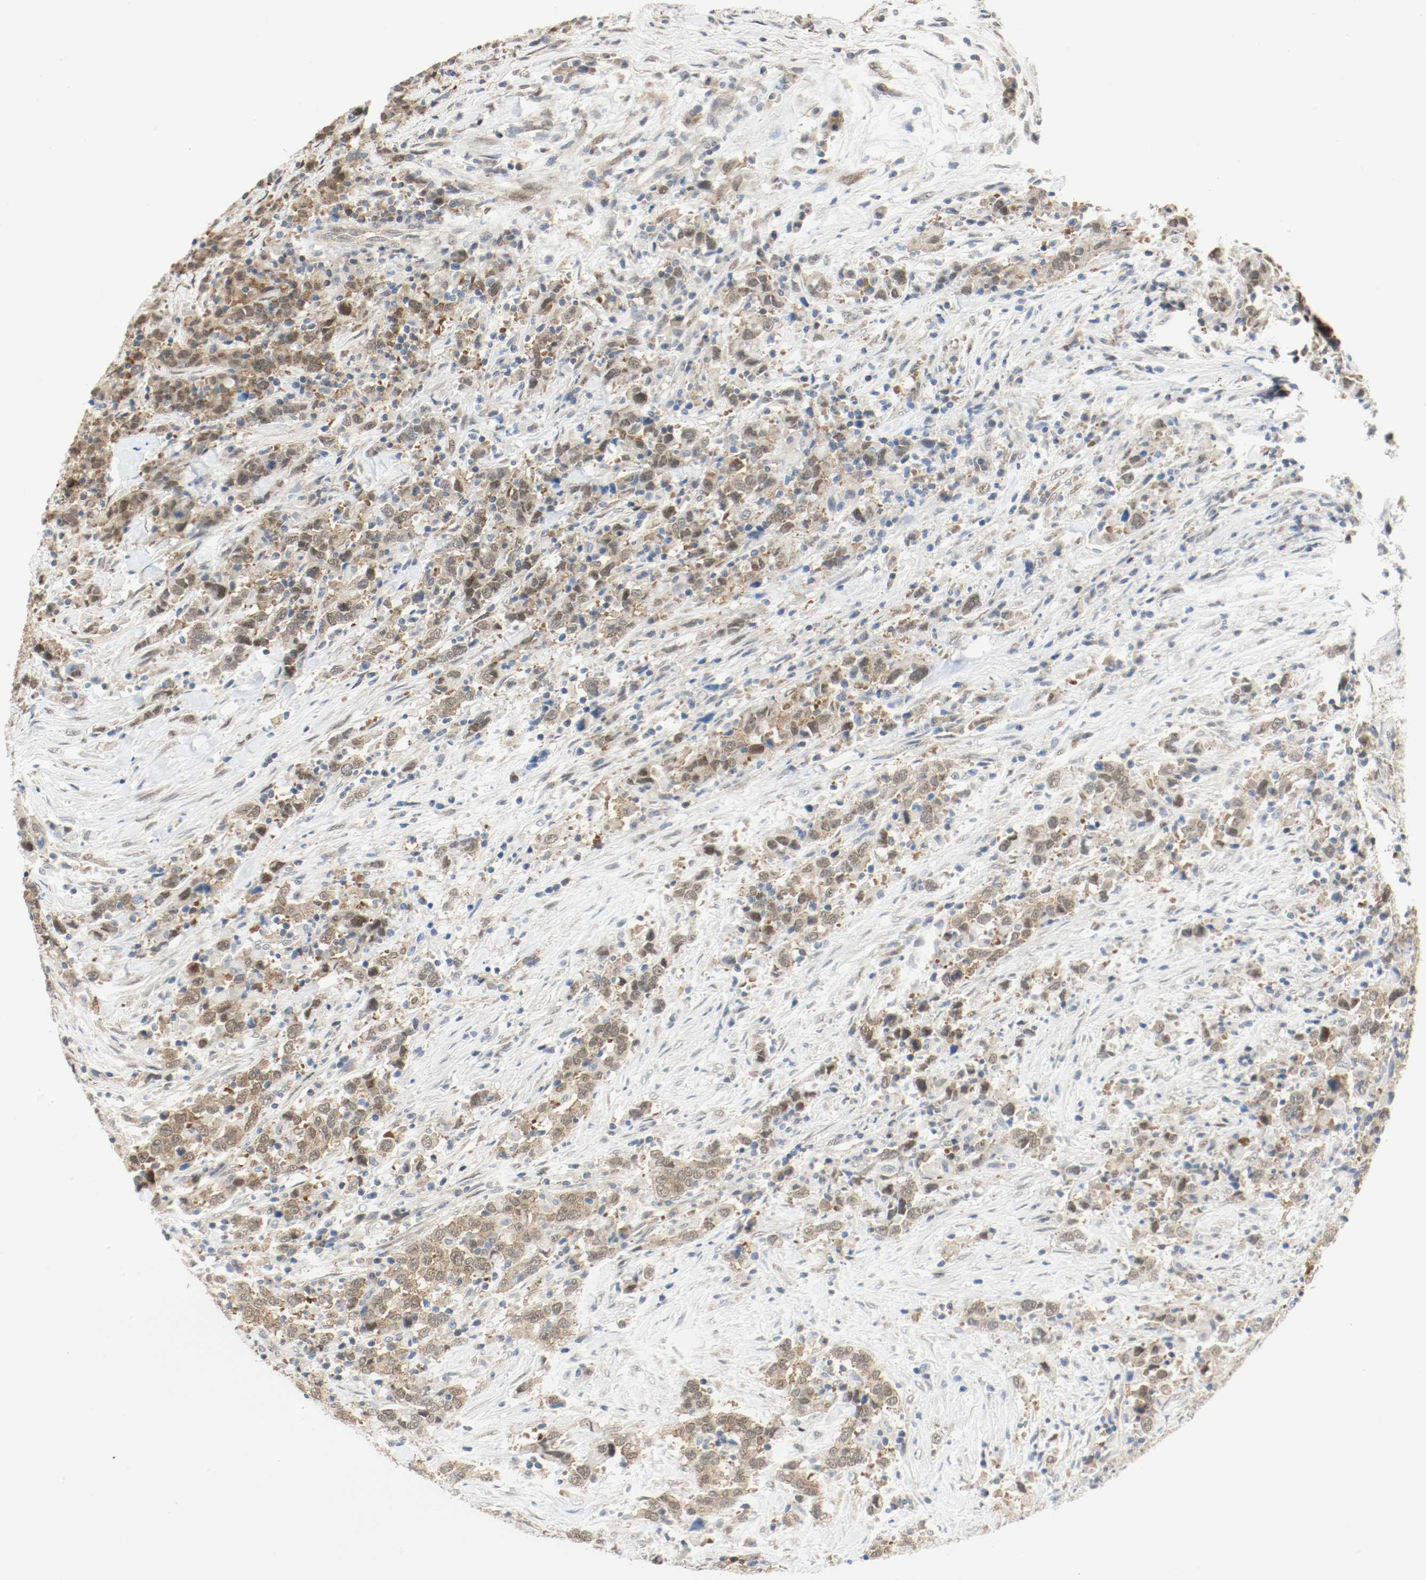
{"staining": {"intensity": "weak", "quantity": ">75%", "location": "cytoplasmic/membranous,nuclear"}, "tissue": "urothelial cancer", "cell_type": "Tumor cells", "image_type": "cancer", "snomed": [{"axis": "morphology", "description": "Urothelial carcinoma, High grade"}, {"axis": "topography", "description": "Urinary bladder"}], "caption": "Immunohistochemistry (IHC) histopathology image of neoplastic tissue: high-grade urothelial carcinoma stained using immunohistochemistry displays low levels of weak protein expression localized specifically in the cytoplasmic/membranous and nuclear of tumor cells, appearing as a cytoplasmic/membranous and nuclear brown color.", "gene": "PPME1", "patient": {"sex": "male", "age": 61}}